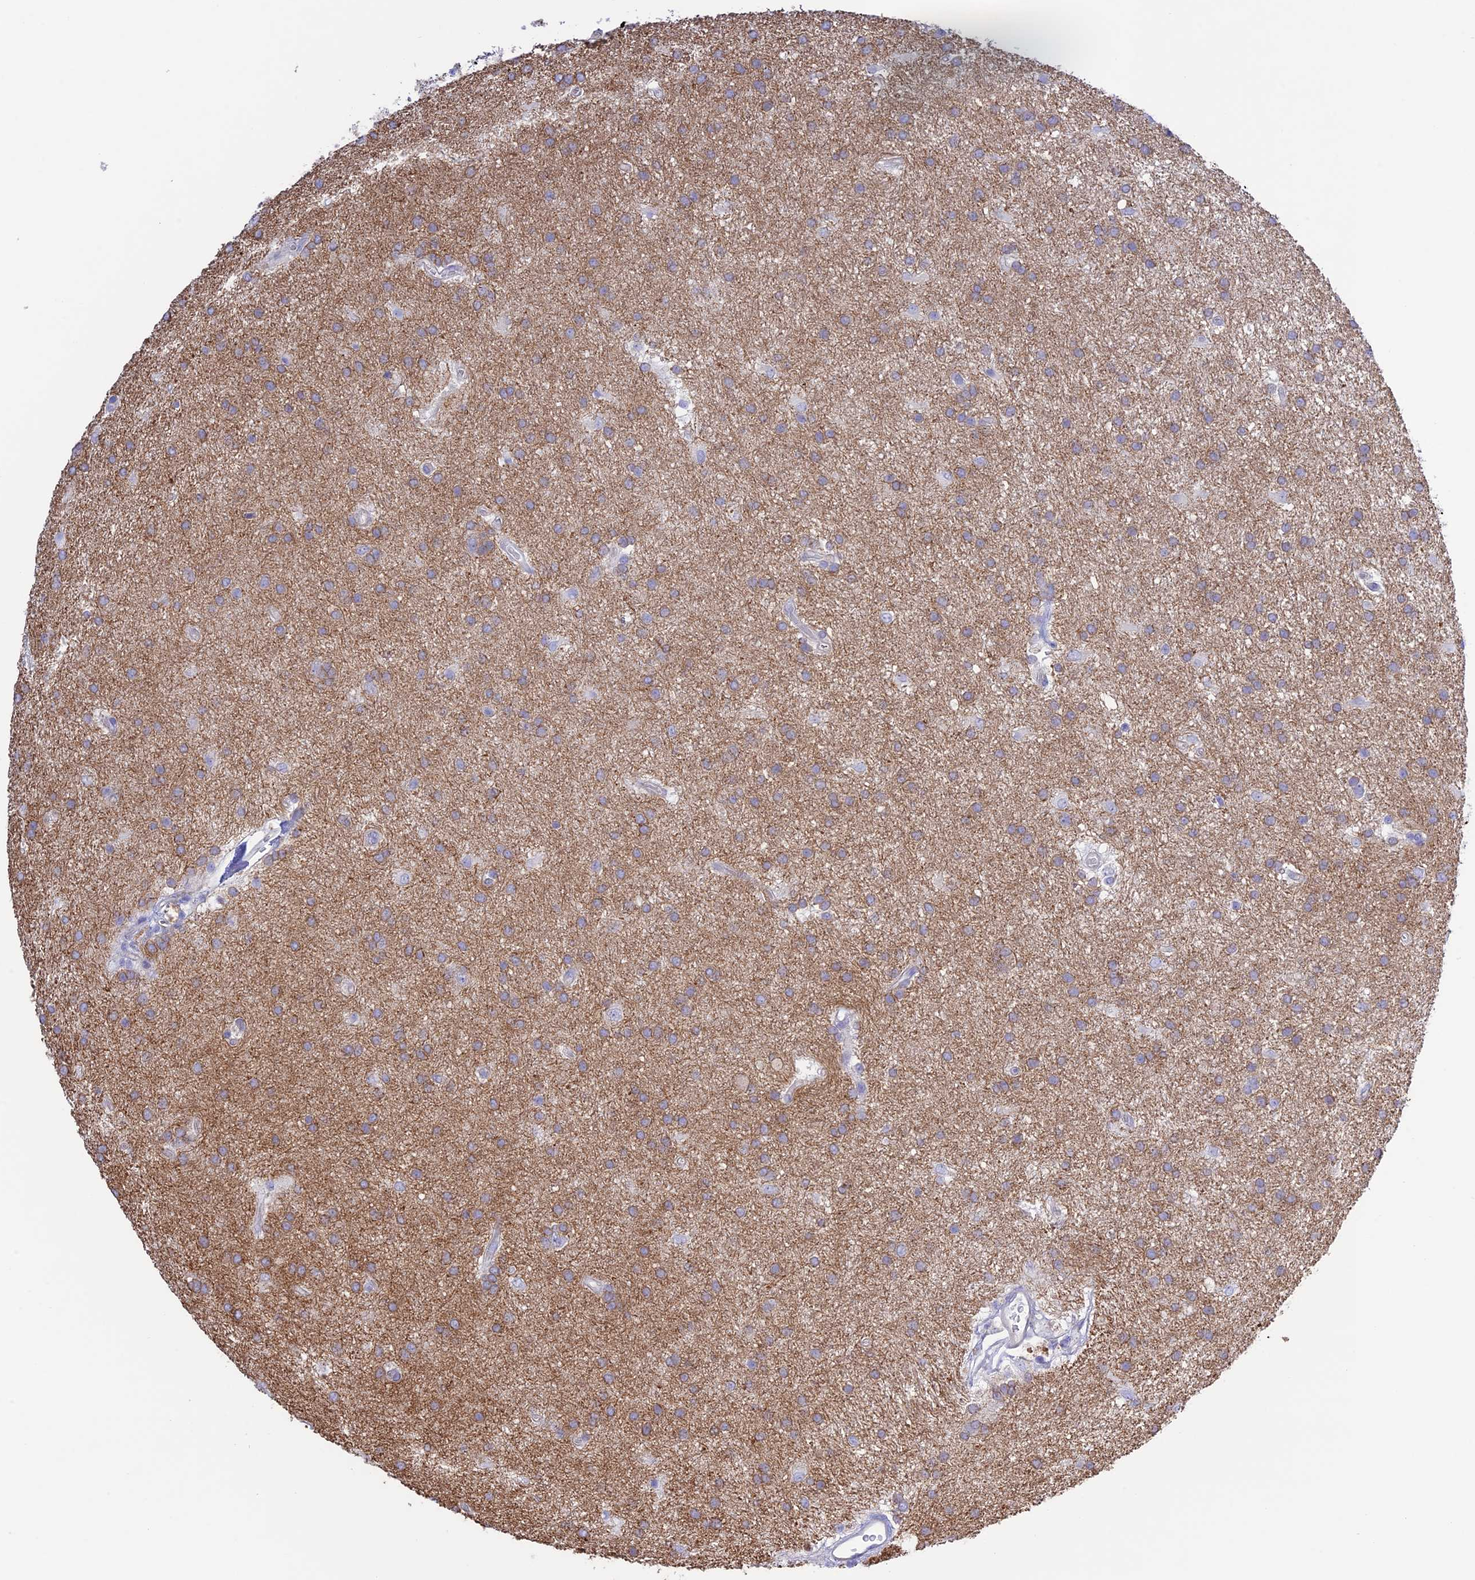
{"staining": {"intensity": "weak", "quantity": "25%-75%", "location": "cytoplasmic/membranous"}, "tissue": "glioma", "cell_type": "Tumor cells", "image_type": "cancer", "snomed": [{"axis": "morphology", "description": "Glioma, malignant, Low grade"}, {"axis": "topography", "description": "Brain"}], "caption": "High-magnification brightfield microscopy of malignant low-grade glioma stained with DAB (brown) and counterstained with hematoxylin (blue). tumor cells exhibit weak cytoplasmic/membranous staining is appreciated in about25%-75% of cells. Using DAB (brown) and hematoxylin (blue) stains, captured at high magnification using brightfield microscopy.", "gene": "CHSY3", "patient": {"sex": "male", "age": 66}}